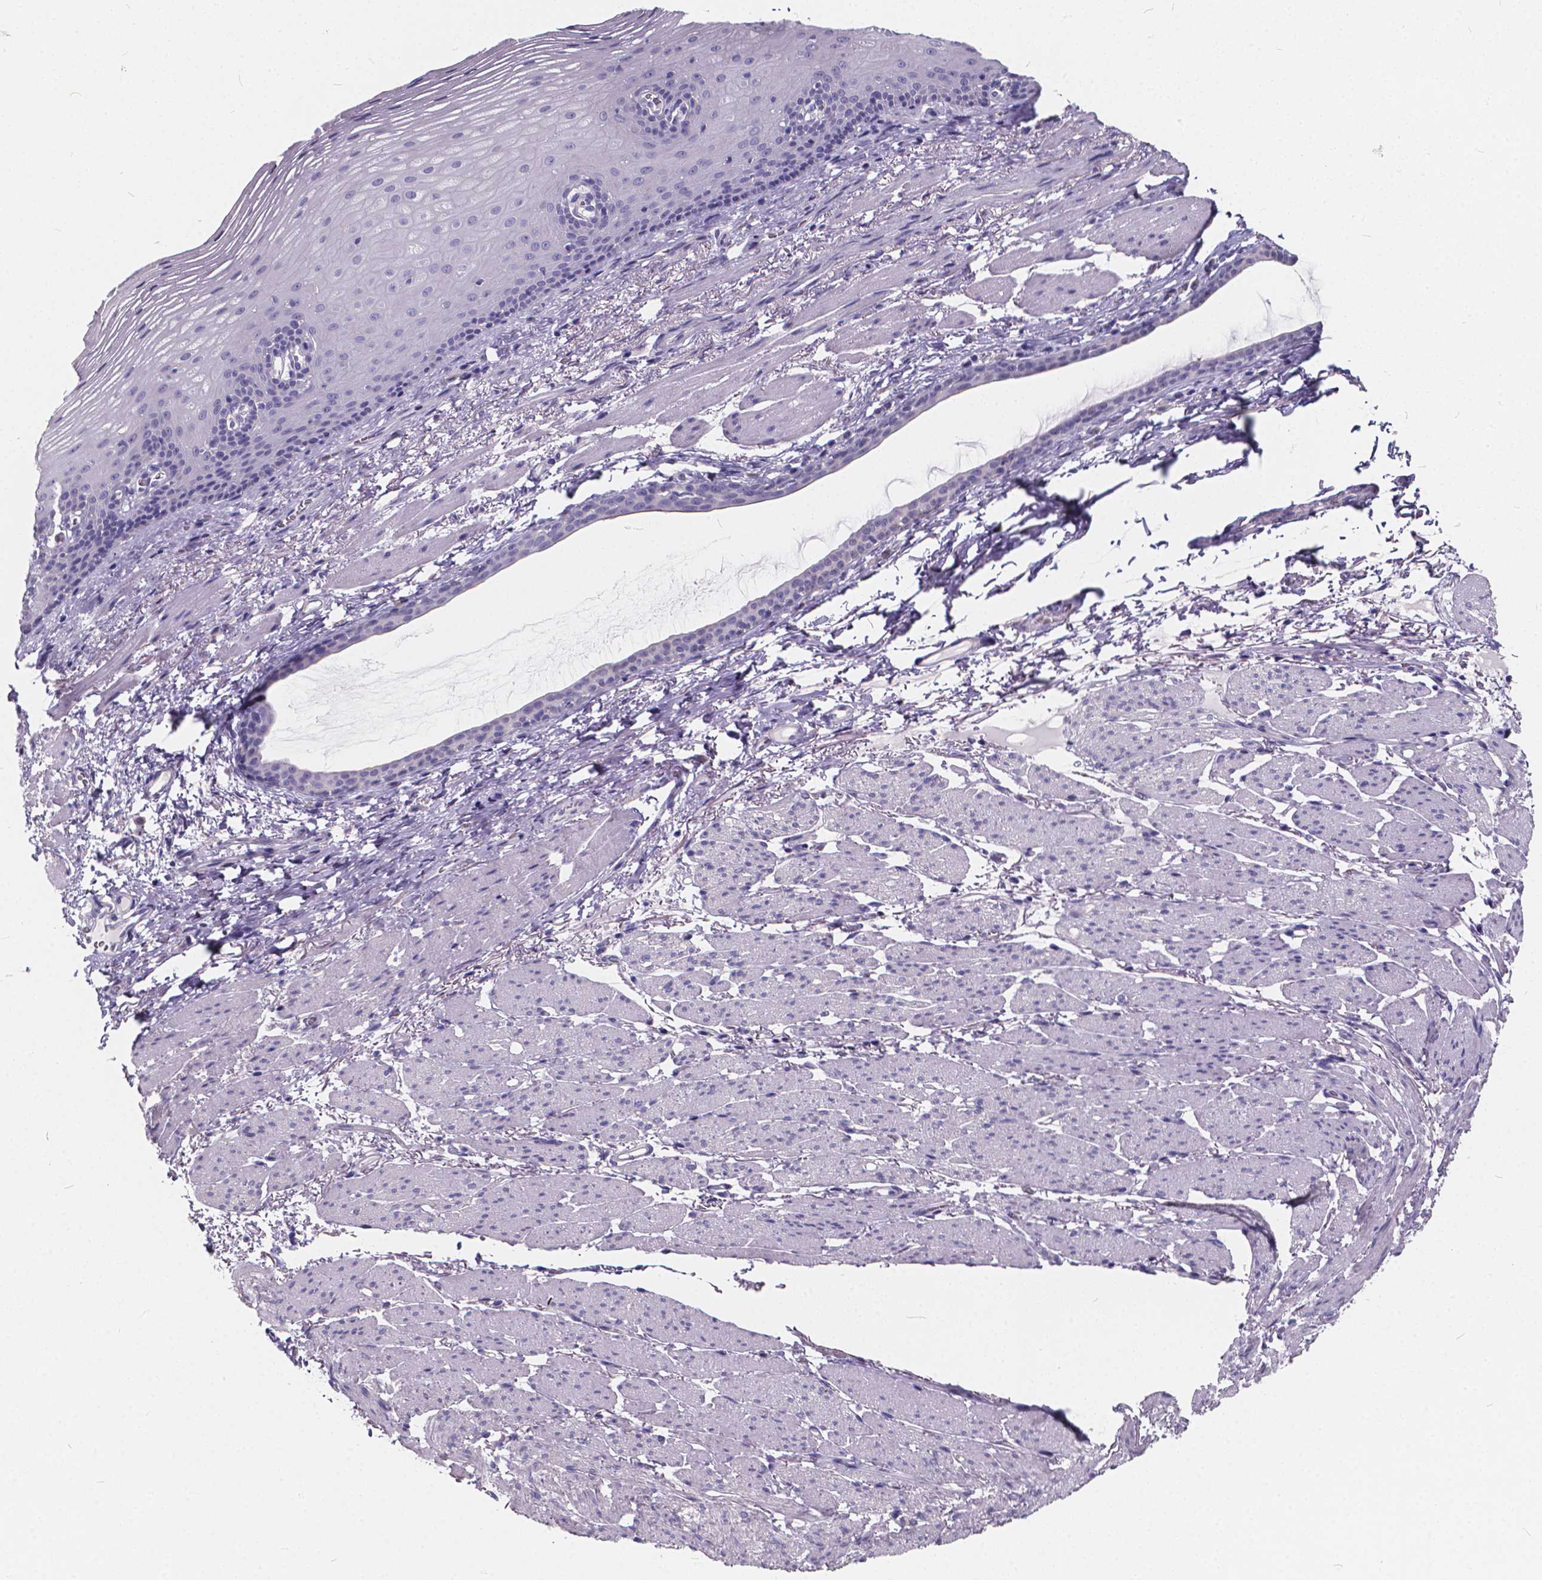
{"staining": {"intensity": "negative", "quantity": "none", "location": "none"}, "tissue": "esophagus", "cell_type": "Squamous epithelial cells", "image_type": "normal", "snomed": [{"axis": "morphology", "description": "Normal tissue, NOS"}, {"axis": "topography", "description": "Esophagus"}], "caption": "A high-resolution histopathology image shows immunohistochemistry staining of benign esophagus, which displays no significant expression in squamous epithelial cells.", "gene": "SPEF2", "patient": {"sex": "male", "age": 76}}